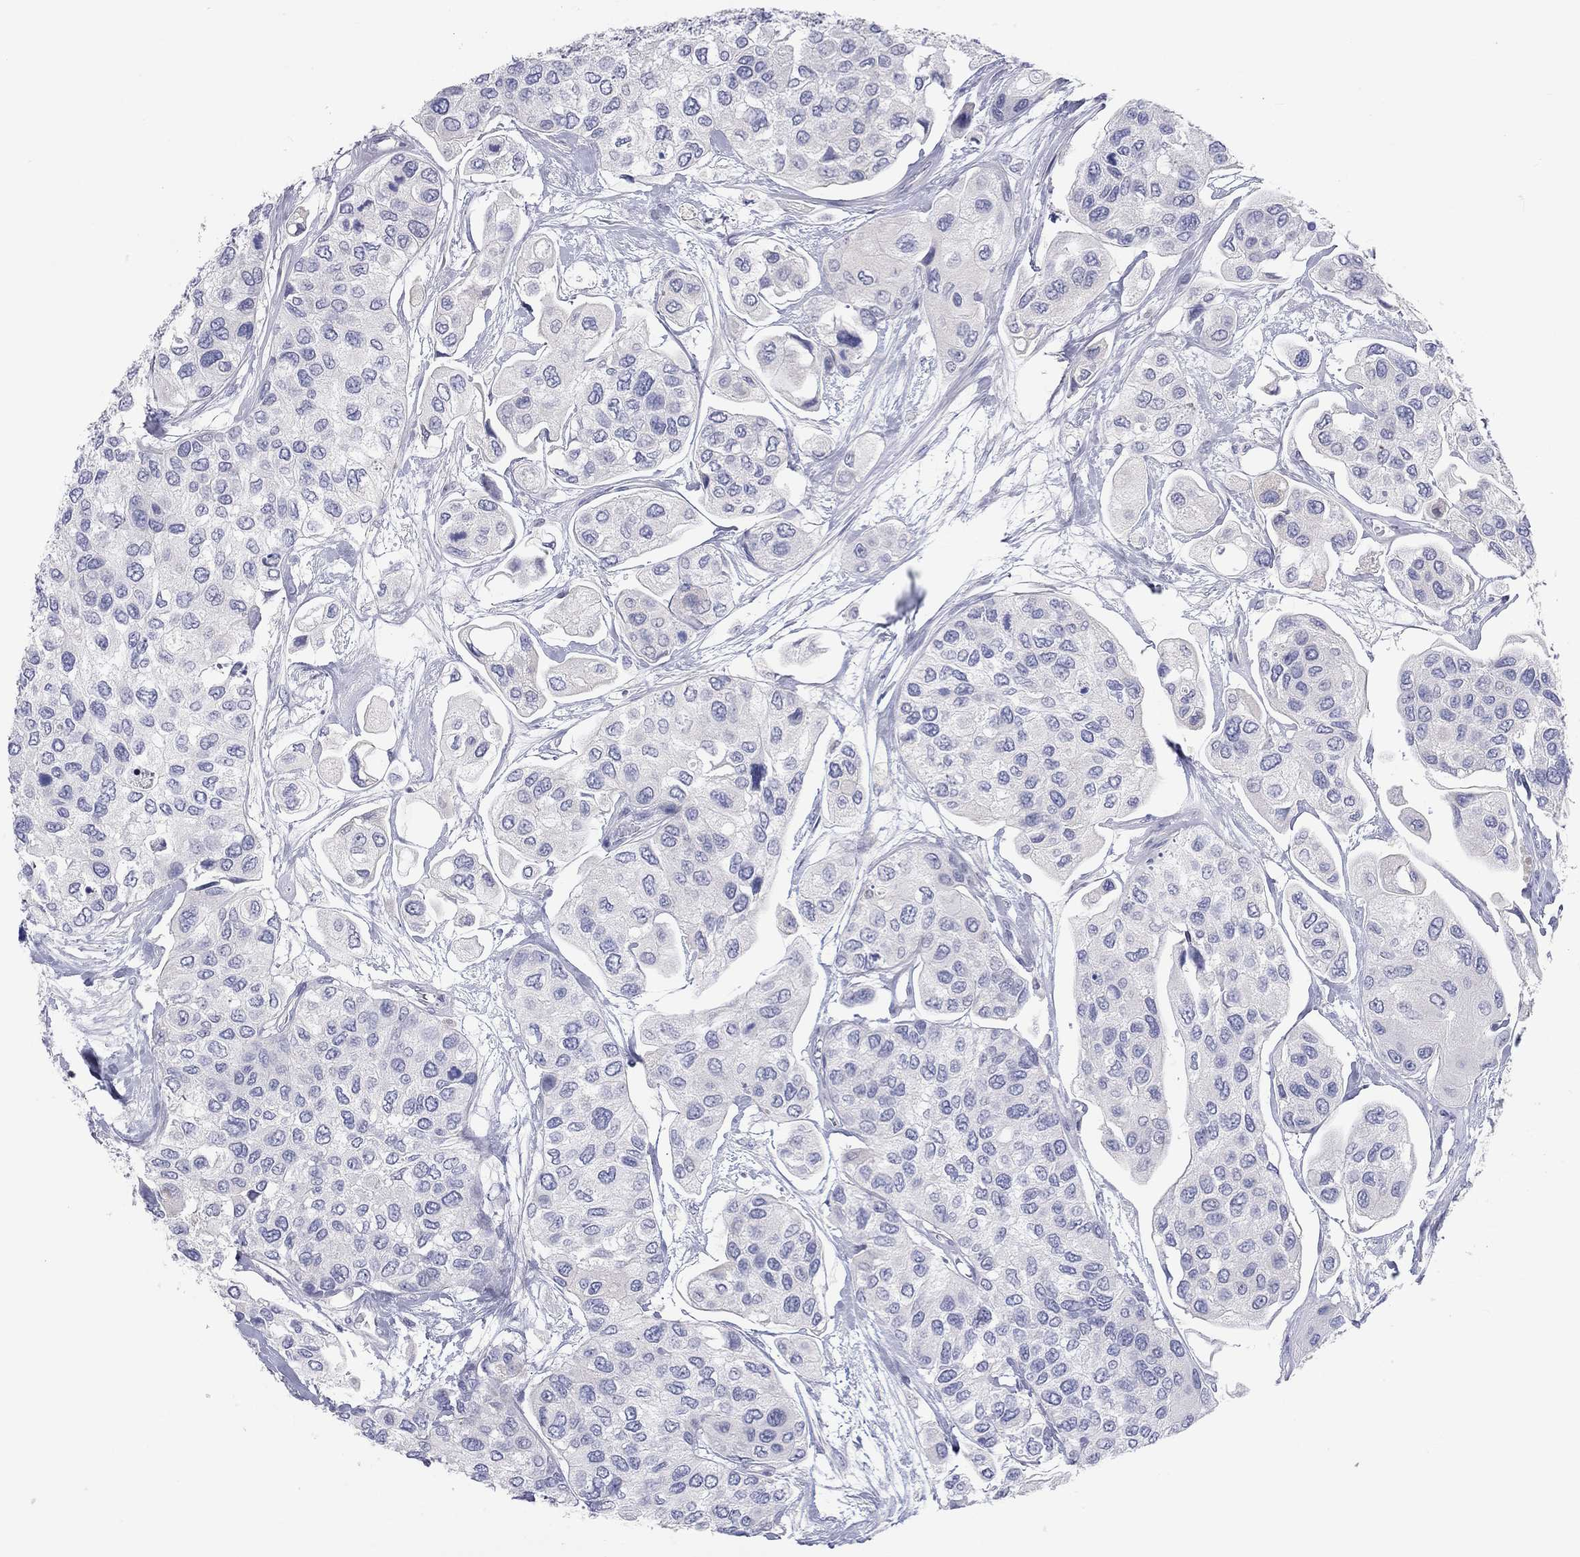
{"staining": {"intensity": "negative", "quantity": "none", "location": "none"}, "tissue": "urothelial cancer", "cell_type": "Tumor cells", "image_type": "cancer", "snomed": [{"axis": "morphology", "description": "Urothelial carcinoma, High grade"}, {"axis": "topography", "description": "Urinary bladder"}], "caption": "IHC image of neoplastic tissue: human urothelial carcinoma (high-grade) stained with DAB demonstrates no significant protein positivity in tumor cells. (DAB immunohistochemistry (IHC) visualized using brightfield microscopy, high magnification).", "gene": "ST7L", "patient": {"sex": "male", "age": 77}}